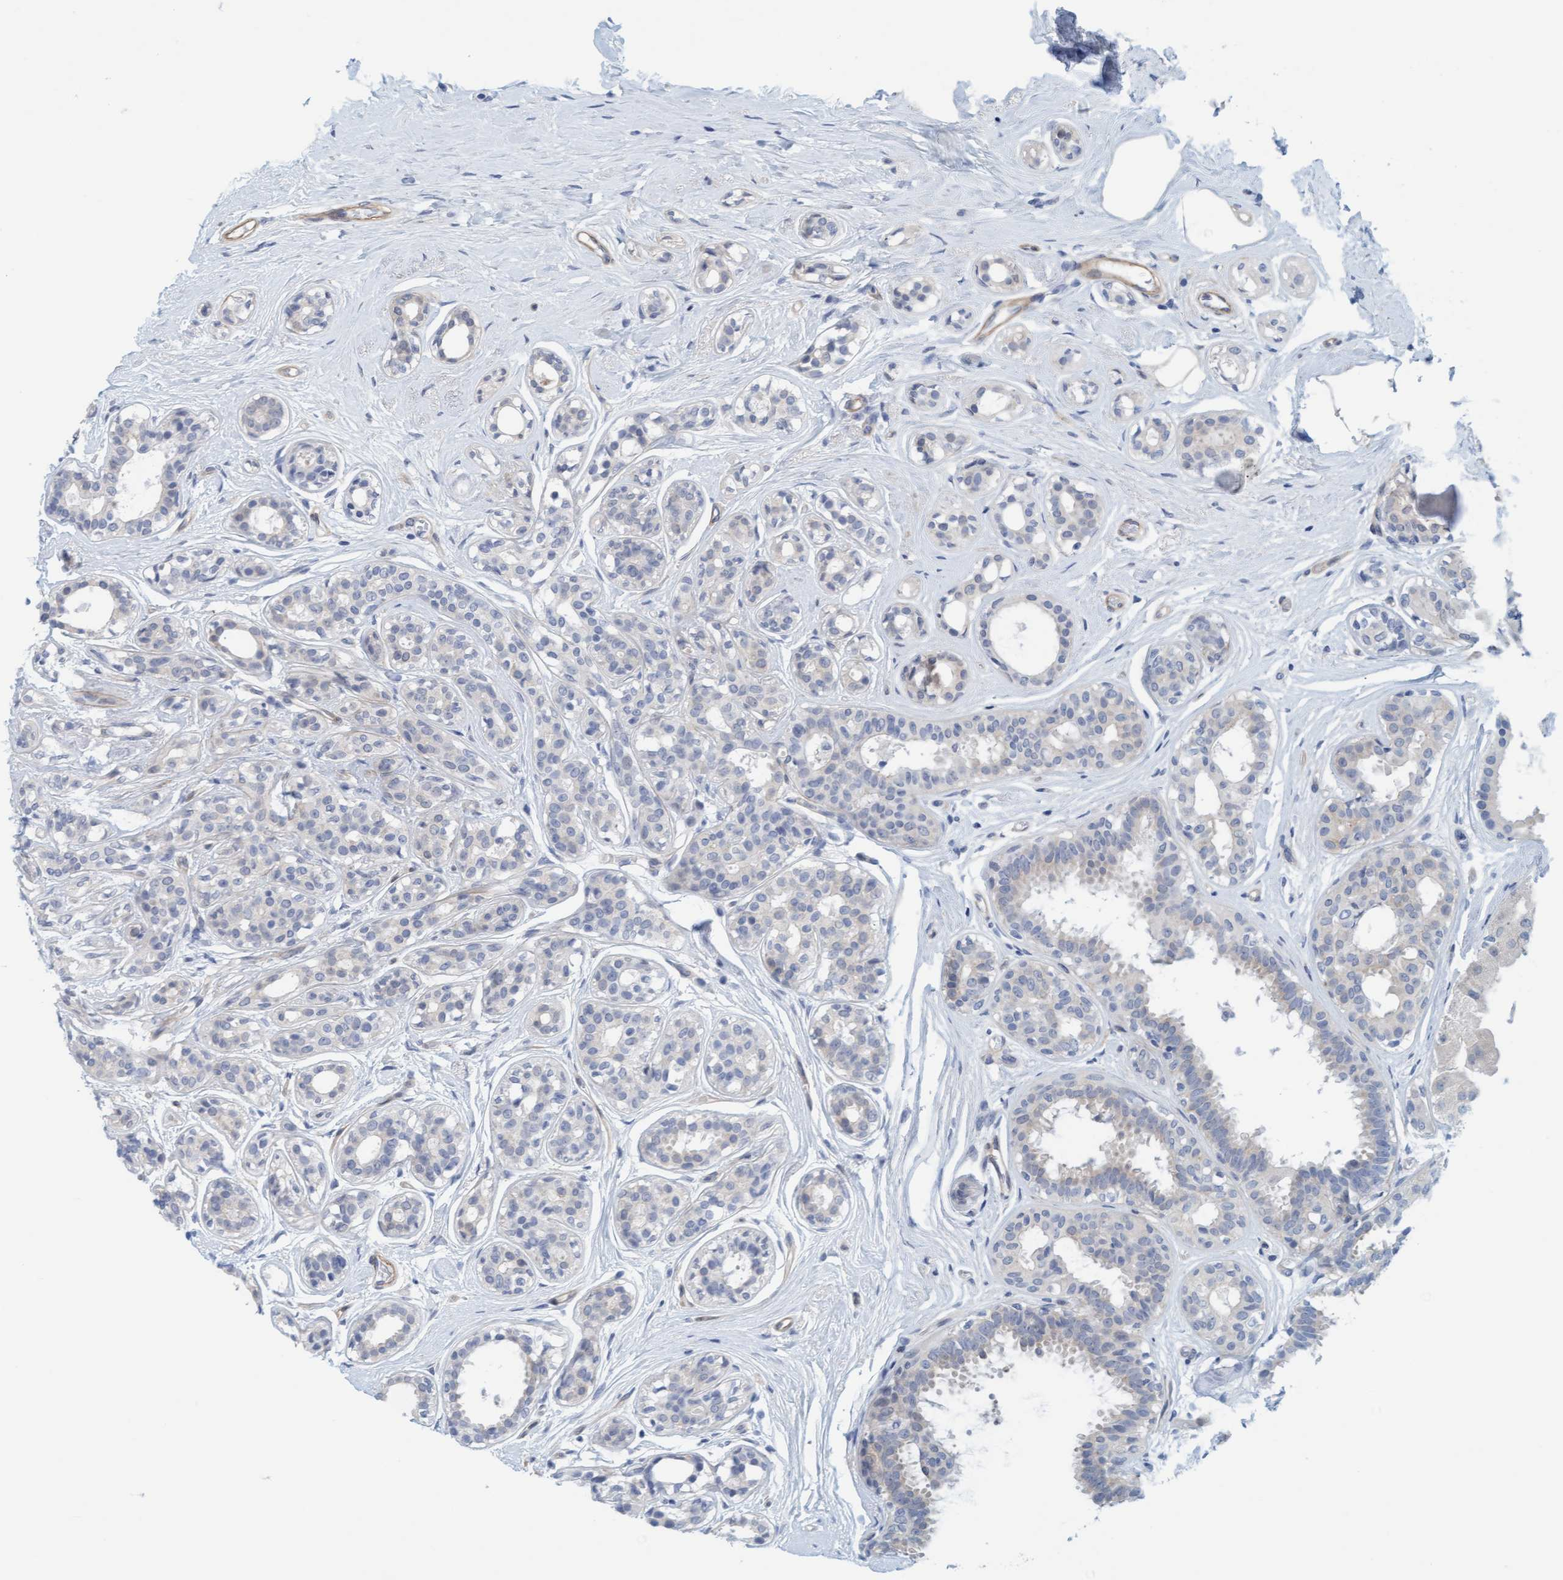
{"staining": {"intensity": "negative", "quantity": "none", "location": "none"}, "tissue": "breast cancer", "cell_type": "Tumor cells", "image_type": "cancer", "snomed": [{"axis": "morphology", "description": "Duct carcinoma"}, {"axis": "topography", "description": "Breast"}], "caption": "Immunohistochemistry micrograph of human infiltrating ductal carcinoma (breast) stained for a protein (brown), which displays no positivity in tumor cells.", "gene": "TSTD2", "patient": {"sex": "female", "age": 55}}